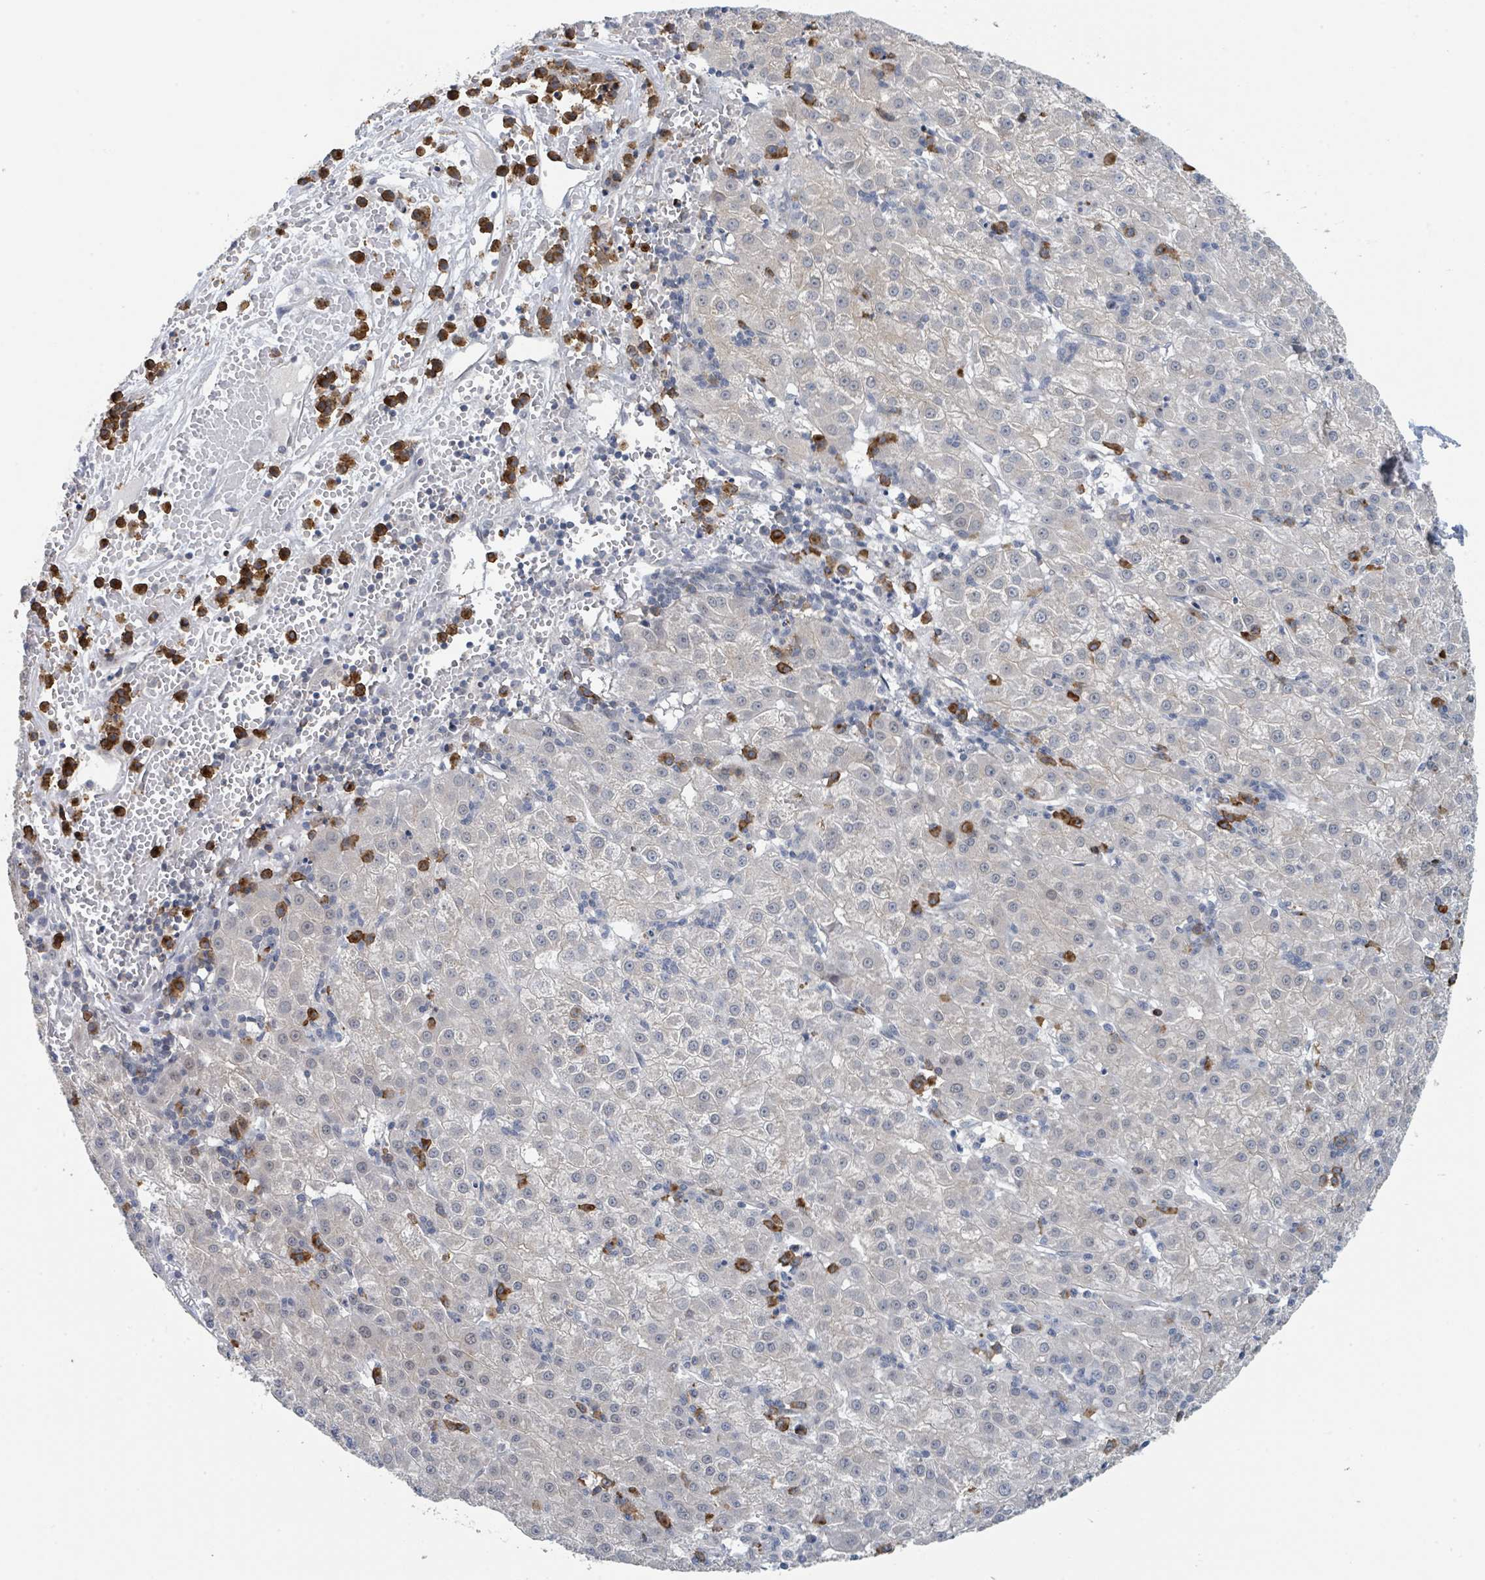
{"staining": {"intensity": "weak", "quantity": "<25%", "location": "nuclear"}, "tissue": "liver cancer", "cell_type": "Tumor cells", "image_type": "cancer", "snomed": [{"axis": "morphology", "description": "Carcinoma, Hepatocellular, NOS"}, {"axis": "topography", "description": "Liver"}], "caption": "Image shows no significant protein positivity in tumor cells of liver cancer (hepatocellular carcinoma).", "gene": "ANKRD55", "patient": {"sex": "male", "age": 76}}